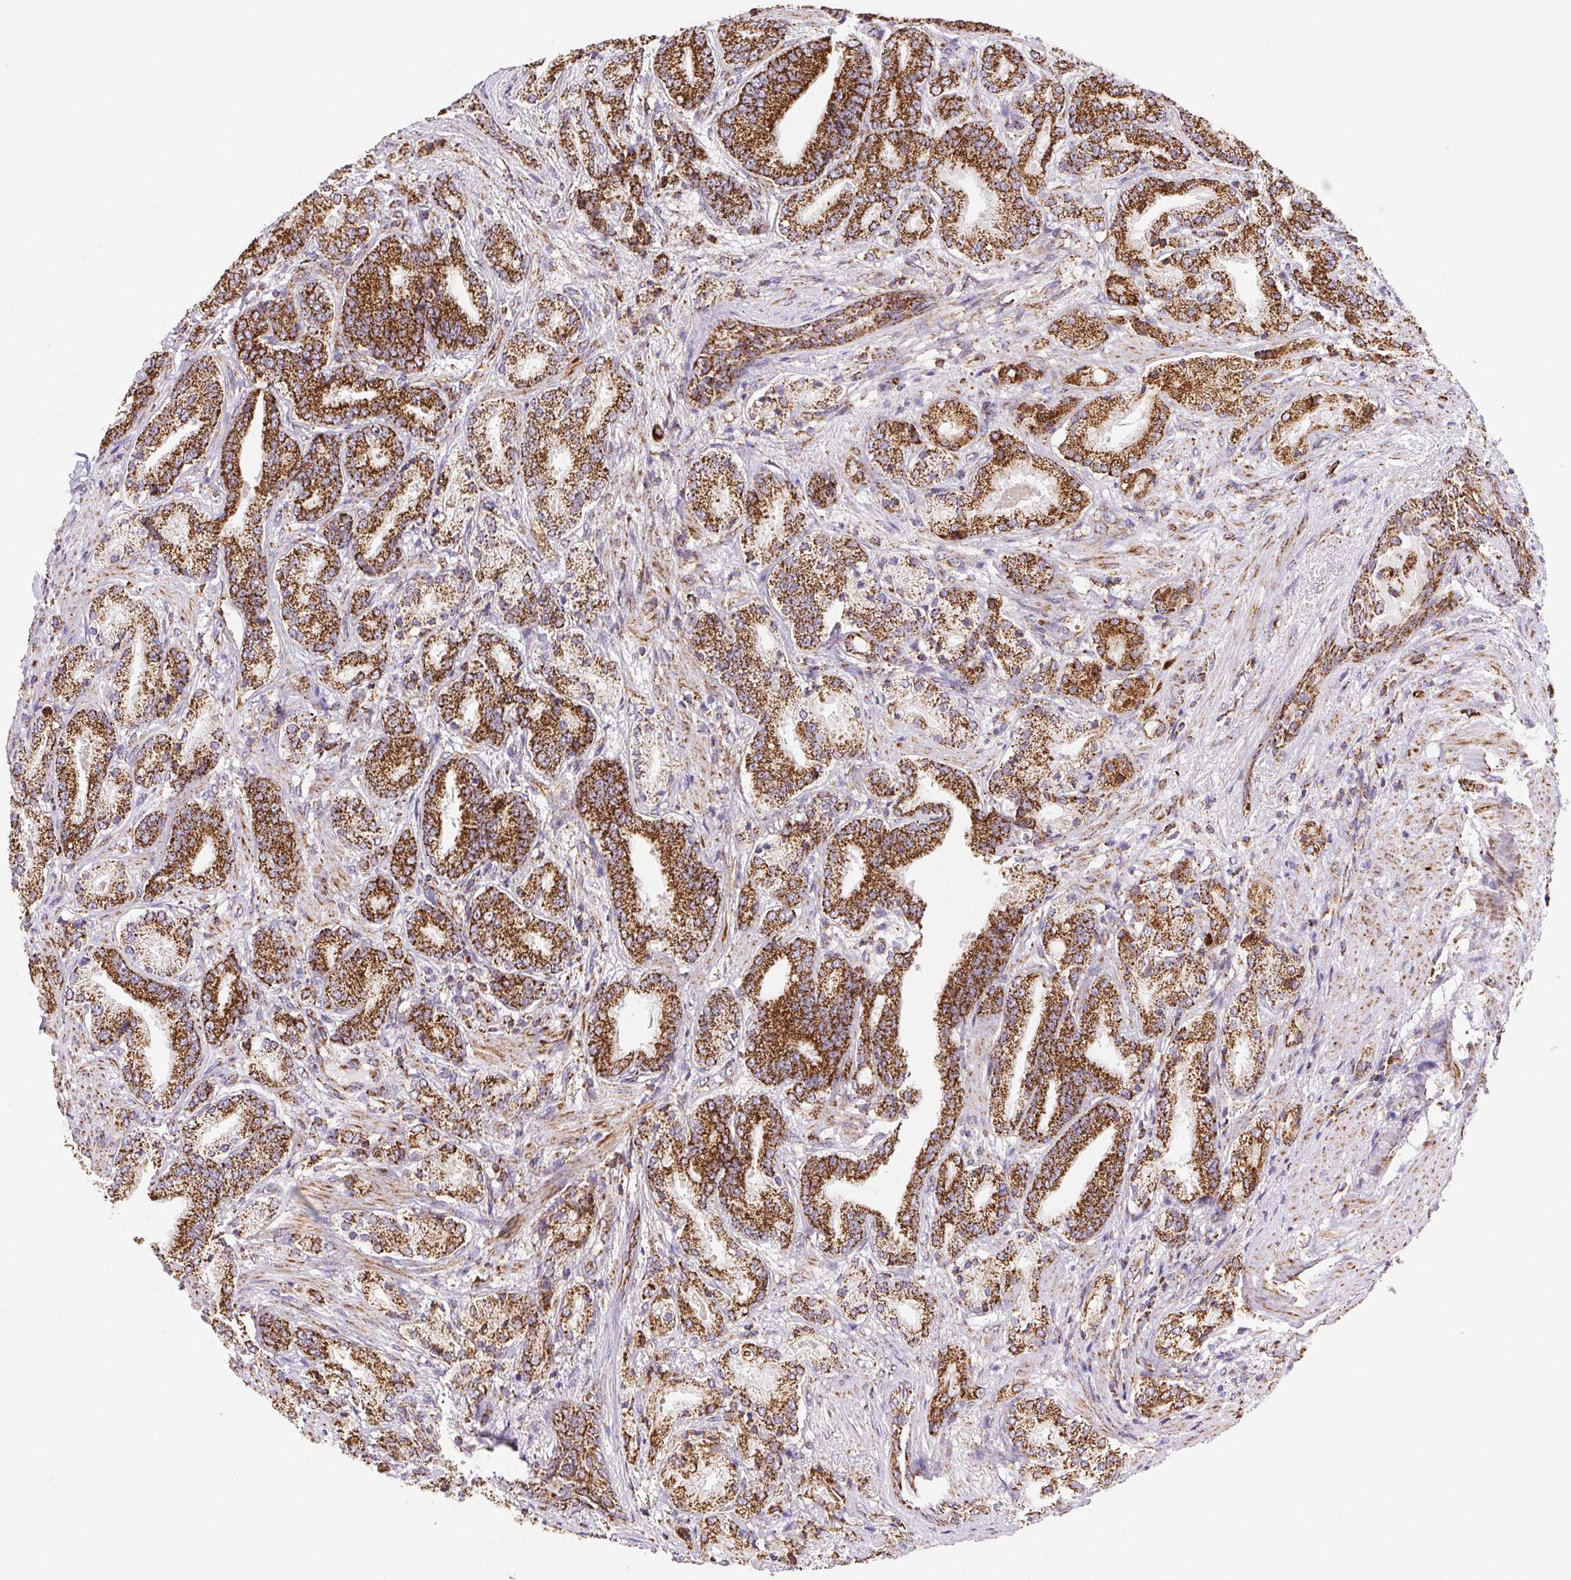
{"staining": {"intensity": "strong", "quantity": ">75%", "location": "cytoplasmic/membranous"}, "tissue": "prostate cancer", "cell_type": "Tumor cells", "image_type": "cancer", "snomed": [{"axis": "morphology", "description": "Adenocarcinoma, High grade"}, {"axis": "topography", "description": "Prostate and seminal vesicle, NOS"}], "caption": "Prostate cancer stained for a protein displays strong cytoplasmic/membranous positivity in tumor cells.", "gene": "NIPSNAP2", "patient": {"sex": "male", "age": 61}}